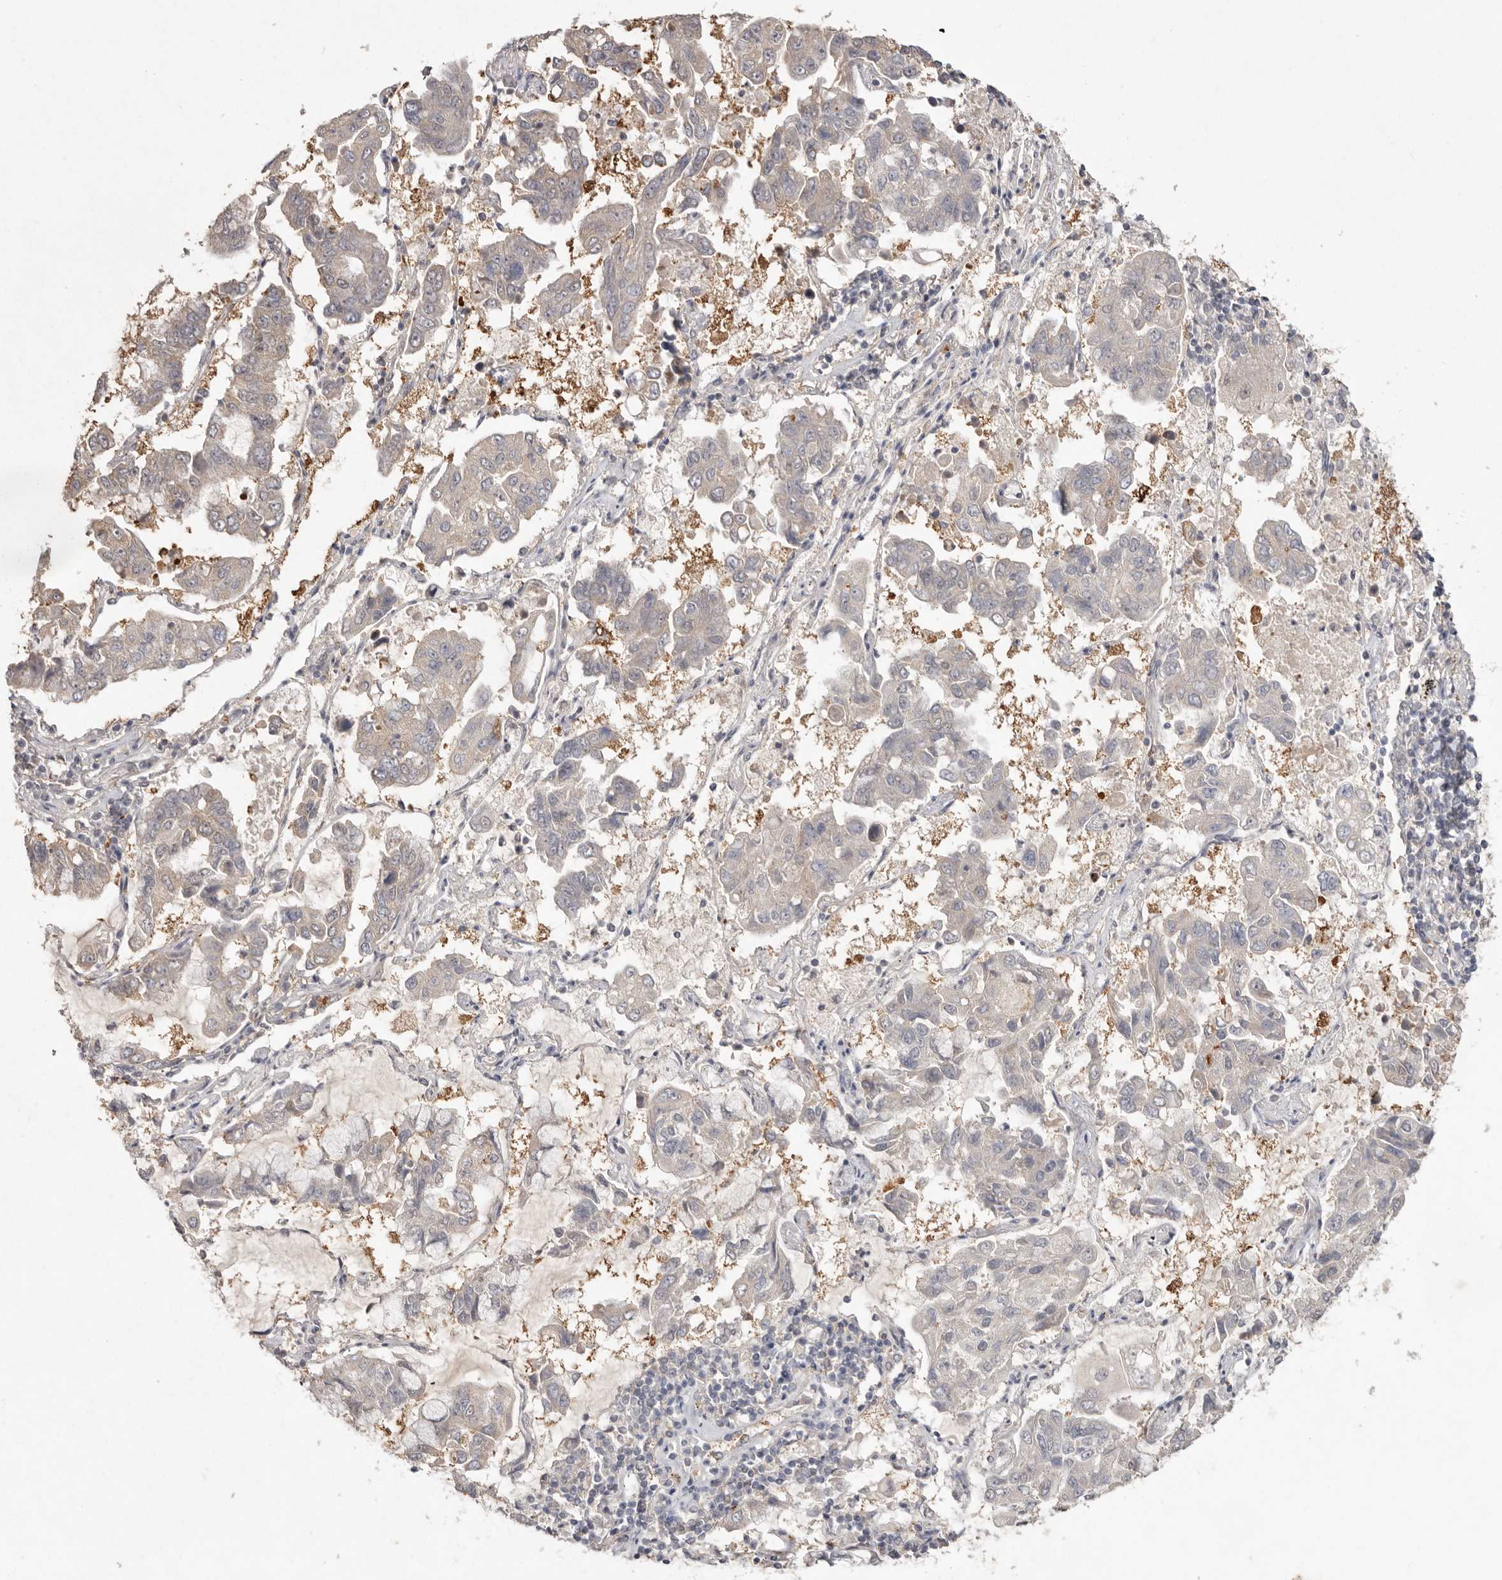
{"staining": {"intensity": "negative", "quantity": "none", "location": "none"}, "tissue": "lung cancer", "cell_type": "Tumor cells", "image_type": "cancer", "snomed": [{"axis": "morphology", "description": "Adenocarcinoma, NOS"}, {"axis": "topography", "description": "Lung"}], "caption": "Image shows no significant protein positivity in tumor cells of lung cancer.", "gene": "TADA1", "patient": {"sex": "male", "age": 64}}